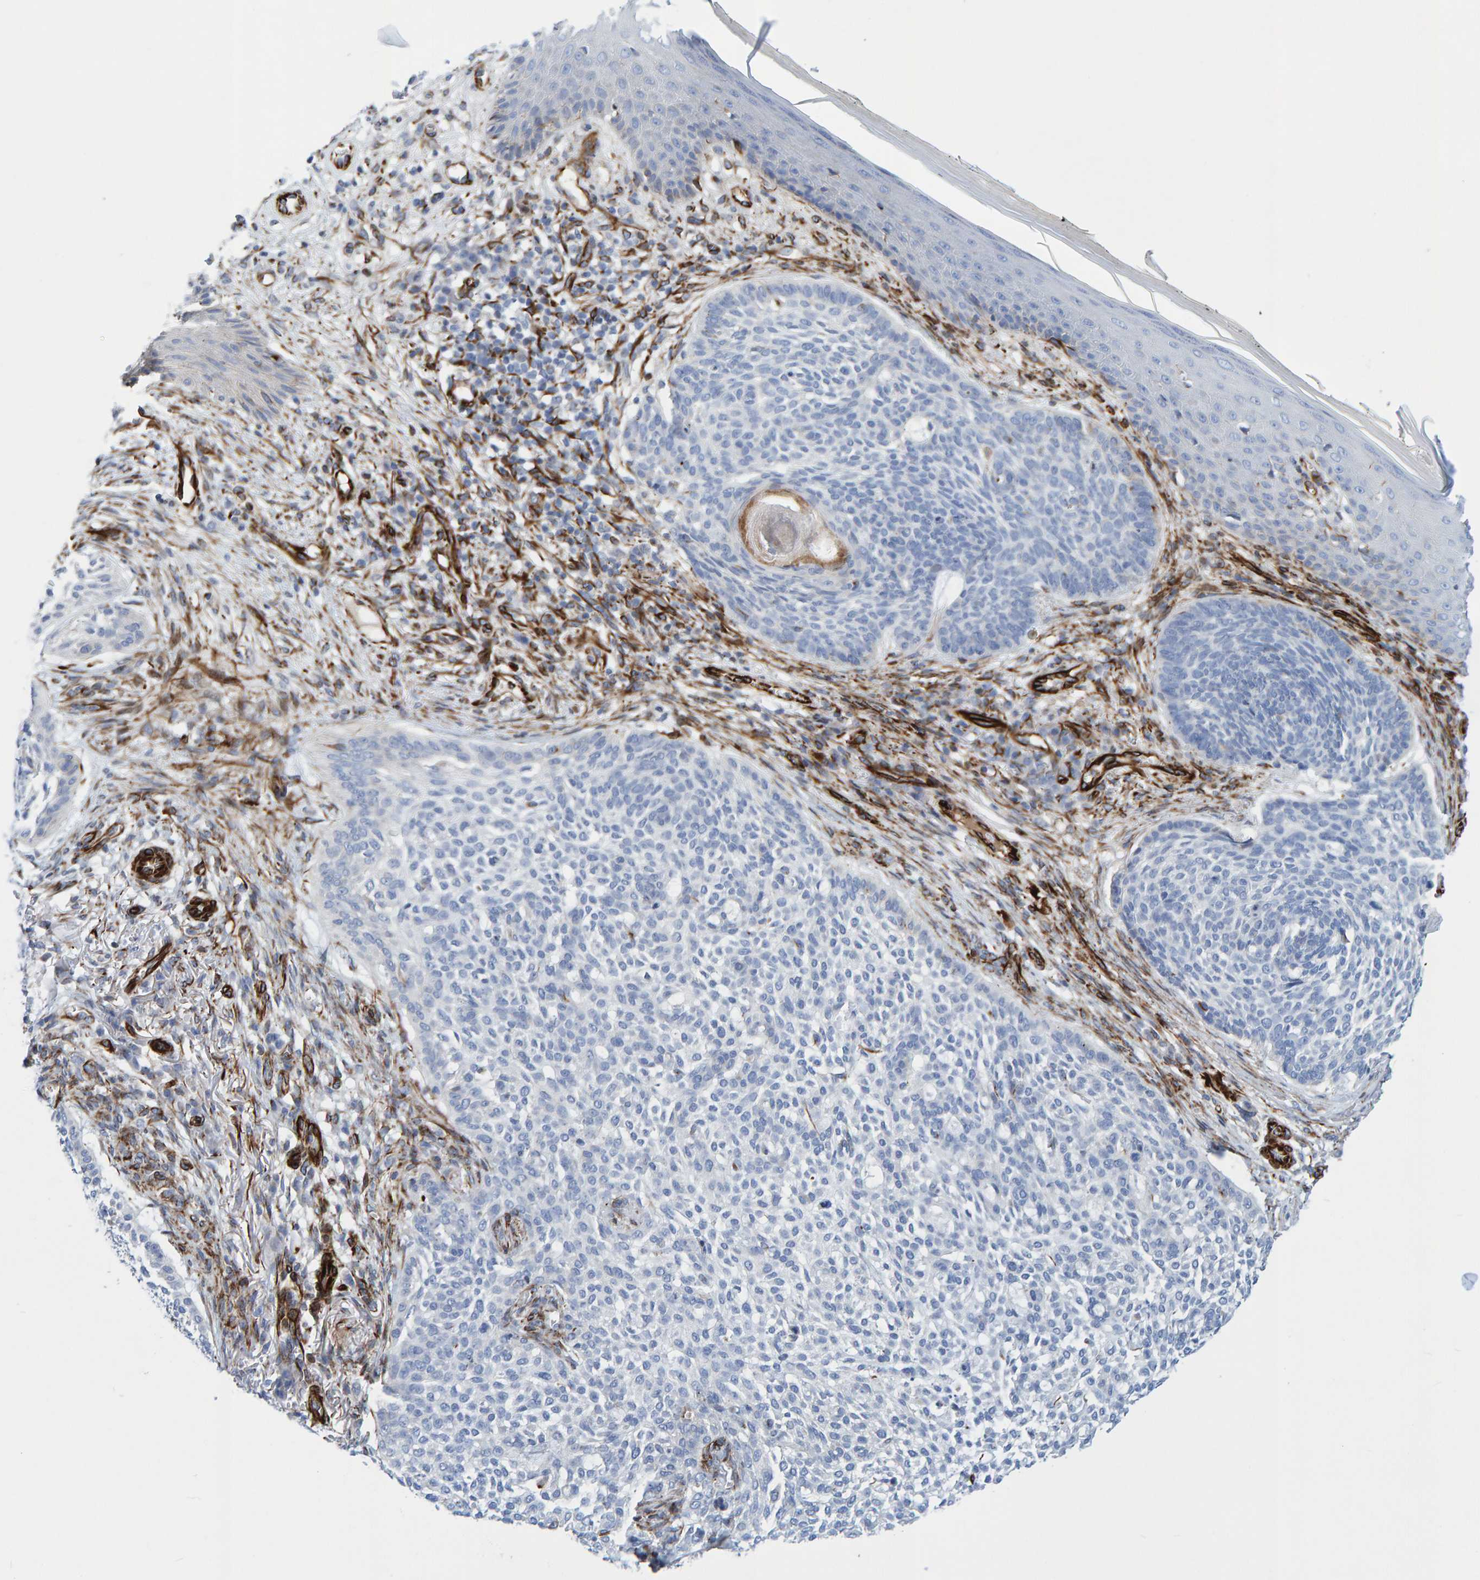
{"staining": {"intensity": "negative", "quantity": "none", "location": "none"}, "tissue": "skin cancer", "cell_type": "Tumor cells", "image_type": "cancer", "snomed": [{"axis": "morphology", "description": "Basal cell carcinoma"}, {"axis": "topography", "description": "Skin"}], "caption": "High power microscopy histopathology image of an immunohistochemistry (IHC) micrograph of skin basal cell carcinoma, revealing no significant staining in tumor cells.", "gene": "POLG2", "patient": {"sex": "female", "age": 64}}